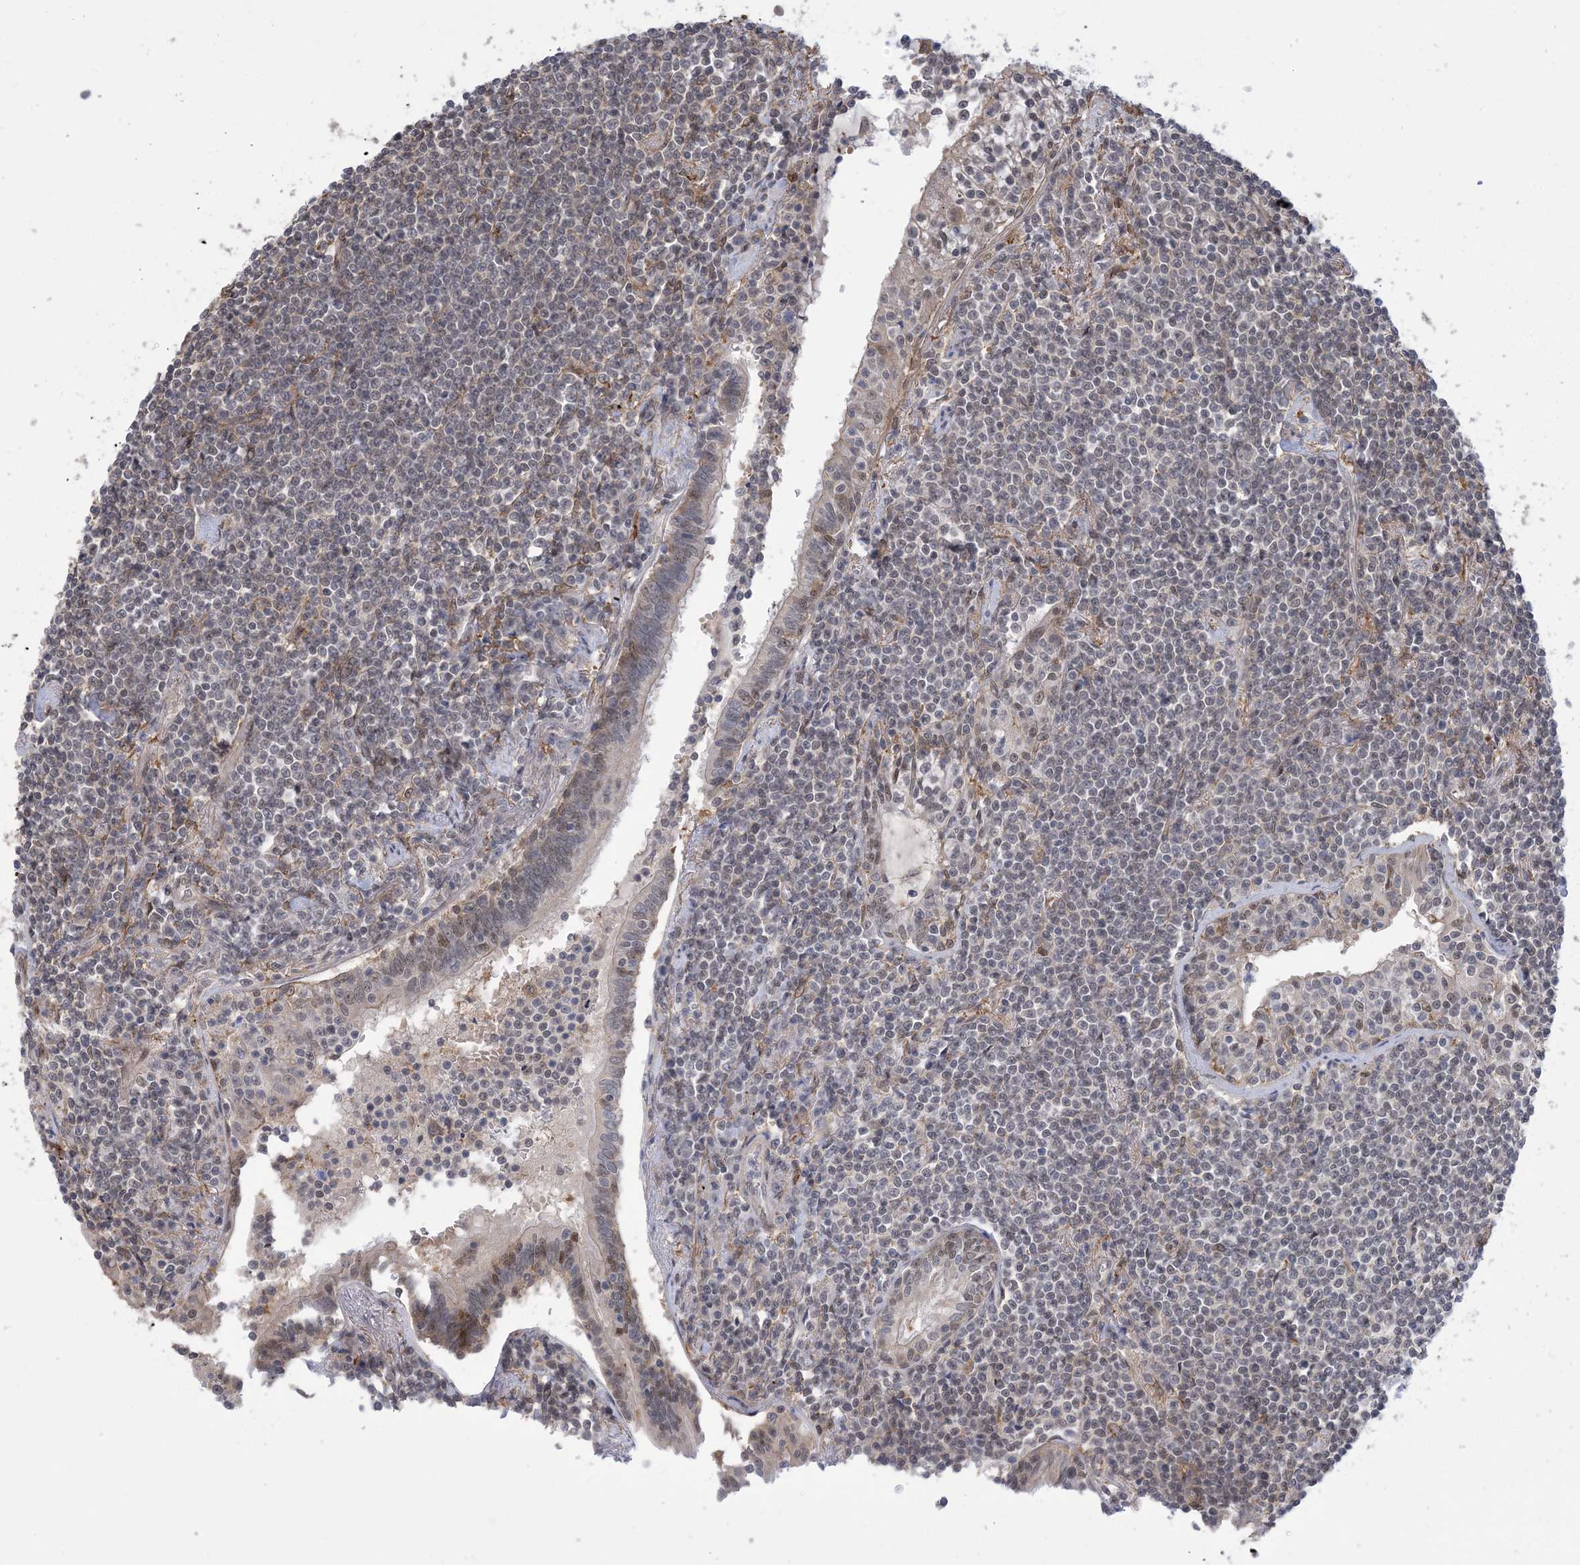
{"staining": {"intensity": "negative", "quantity": "none", "location": "none"}, "tissue": "lymphoma", "cell_type": "Tumor cells", "image_type": "cancer", "snomed": [{"axis": "morphology", "description": "Malignant lymphoma, non-Hodgkin's type, Low grade"}, {"axis": "topography", "description": "Lung"}], "caption": "A high-resolution image shows immunohistochemistry (IHC) staining of lymphoma, which exhibits no significant expression in tumor cells.", "gene": "ZNF8", "patient": {"sex": "female", "age": 71}}